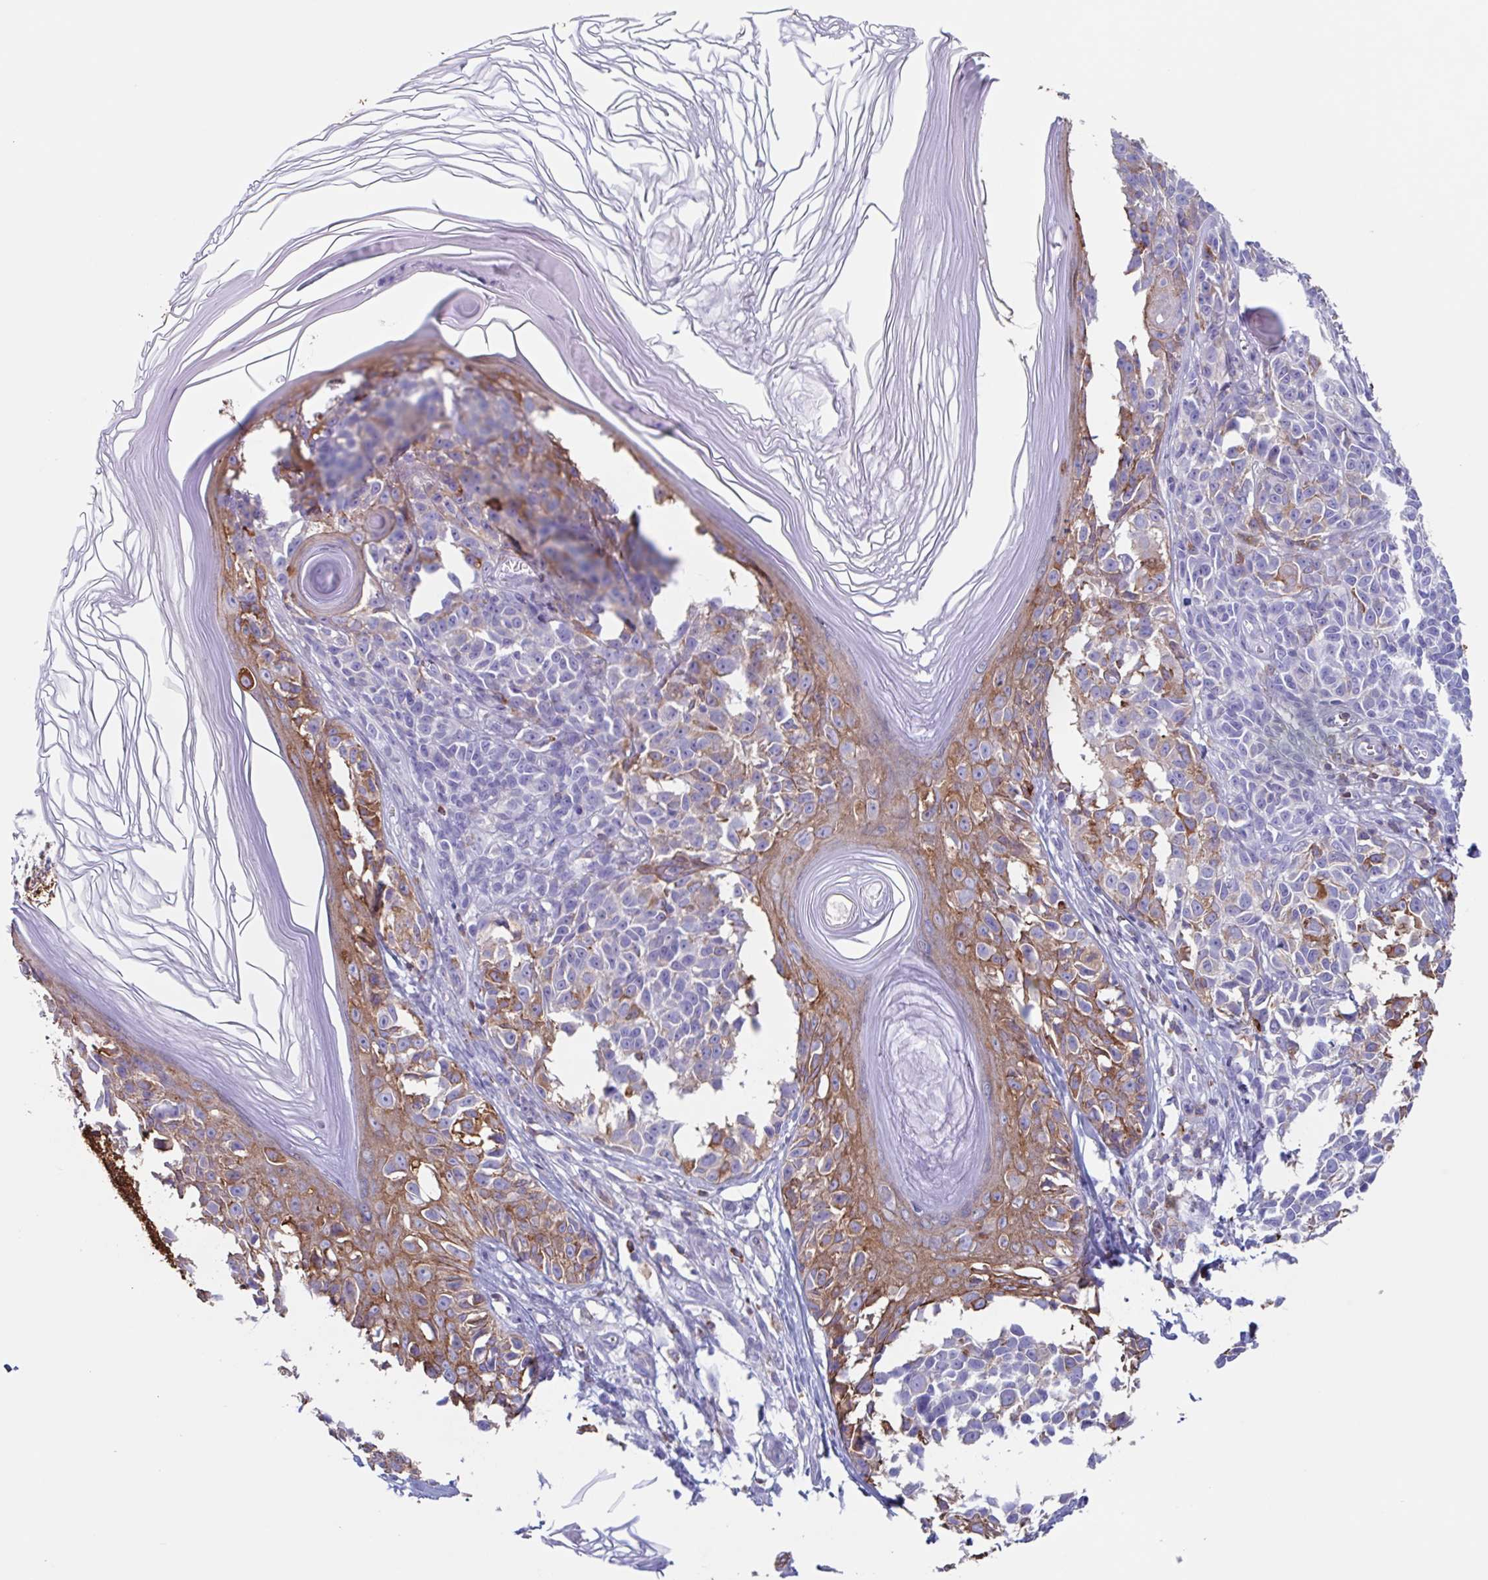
{"staining": {"intensity": "moderate", "quantity": "<25%", "location": "cytoplasmic/membranous"}, "tissue": "melanoma", "cell_type": "Tumor cells", "image_type": "cancer", "snomed": [{"axis": "morphology", "description": "Malignant melanoma, NOS"}, {"axis": "topography", "description": "Skin"}], "caption": "High-power microscopy captured an immunohistochemistry micrograph of melanoma, revealing moderate cytoplasmic/membranous staining in about <25% of tumor cells.", "gene": "TPD52", "patient": {"sex": "male", "age": 73}}